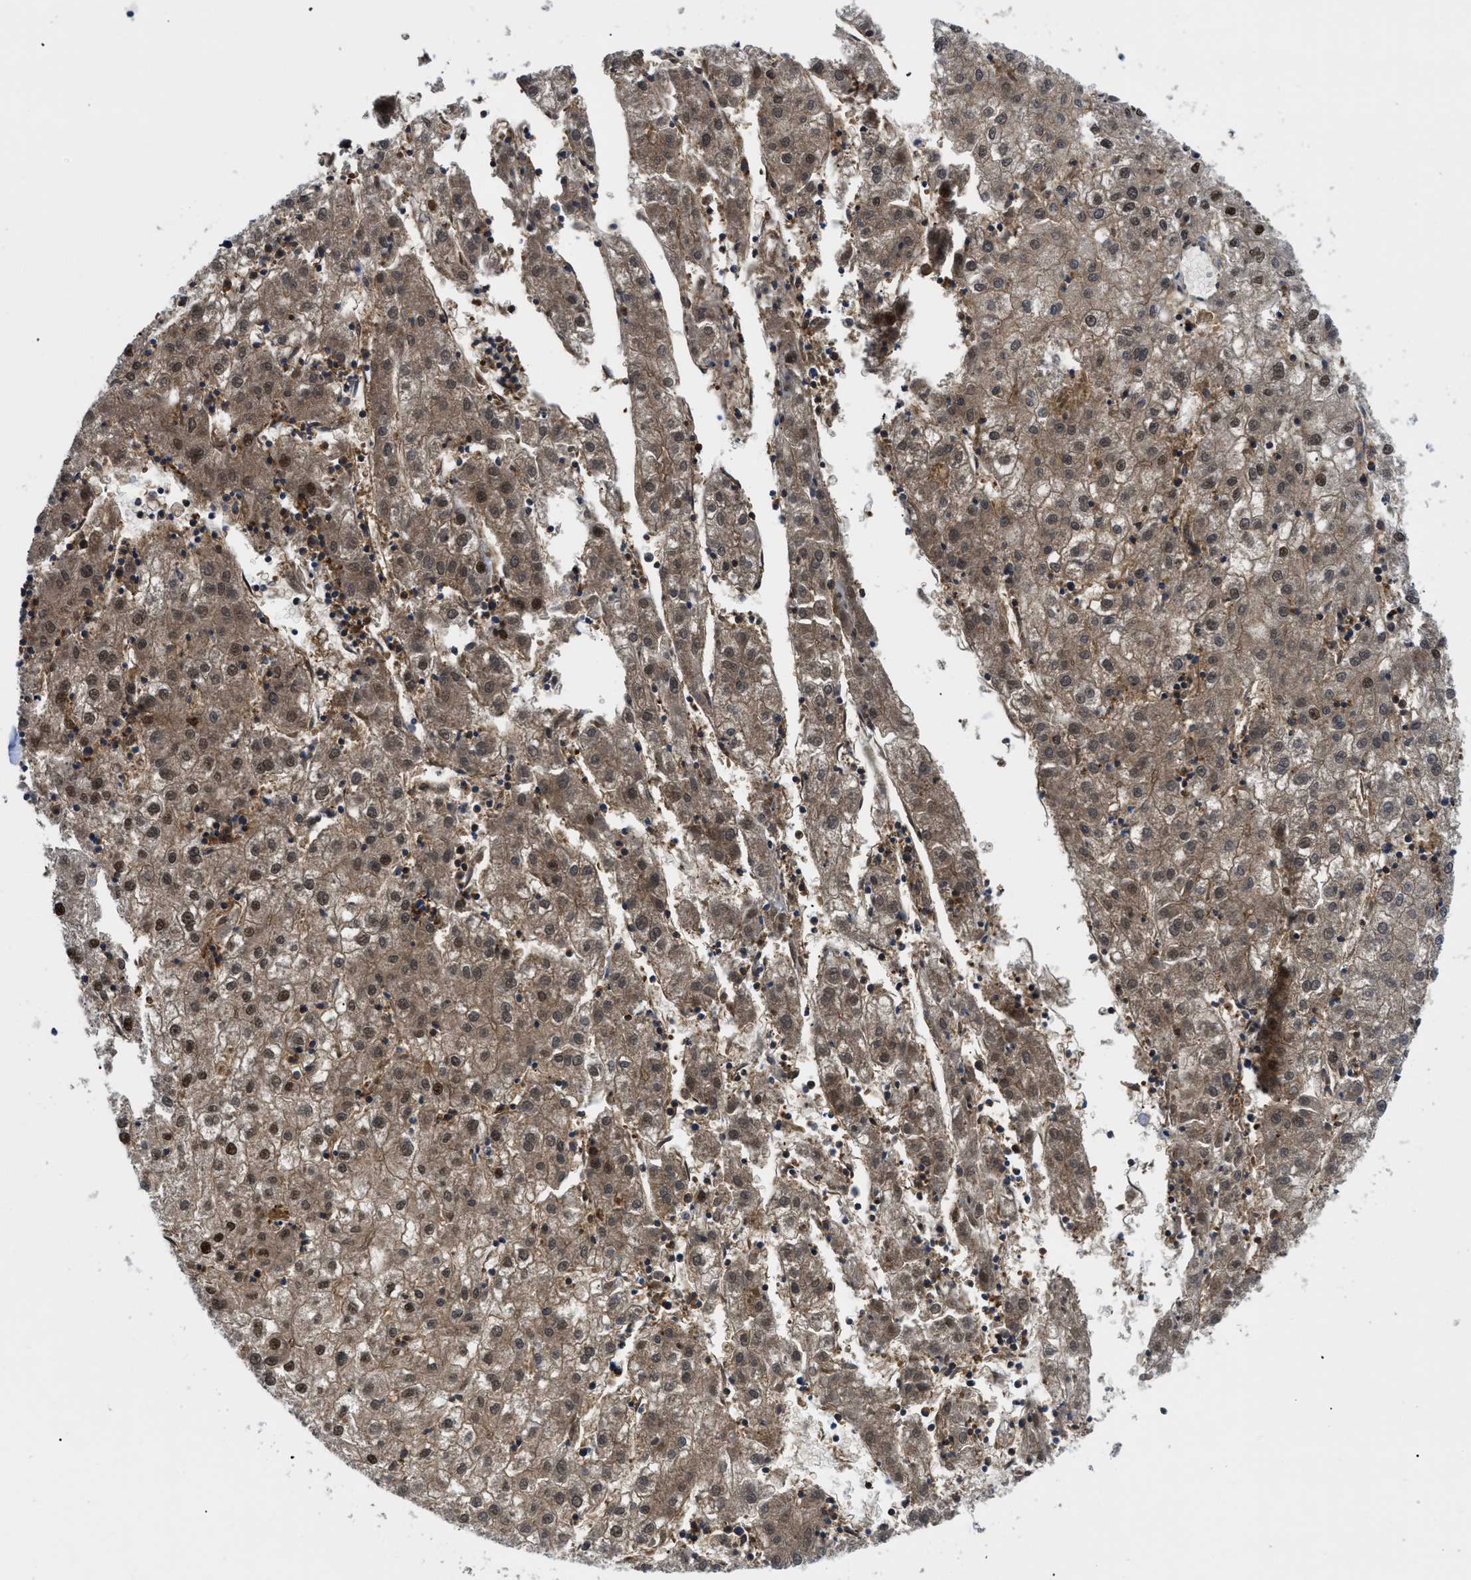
{"staining": {"intensity": "moderate", "quantity": ">75%", "location": "cytoplasmic/membranous,nuclear"}, "tissue": "liver cancer", "cell_type": "Tumor cells", "image_type": "cancer", "snomed": [{"axis": "morphology", "description": "Carcinoma, Hepatocellular, NOS"}, {"axis": "topography", "description": "Liver"}], "caption": "Tumor cells display medium levels of moderate cytoplasmic/membranous and nuclear staining in approximately >75% of cells in liver cancer (hepatocellular carcinoma).", "gene": "SLC29A2", "patient": {"sex": "male", "age": 72}}